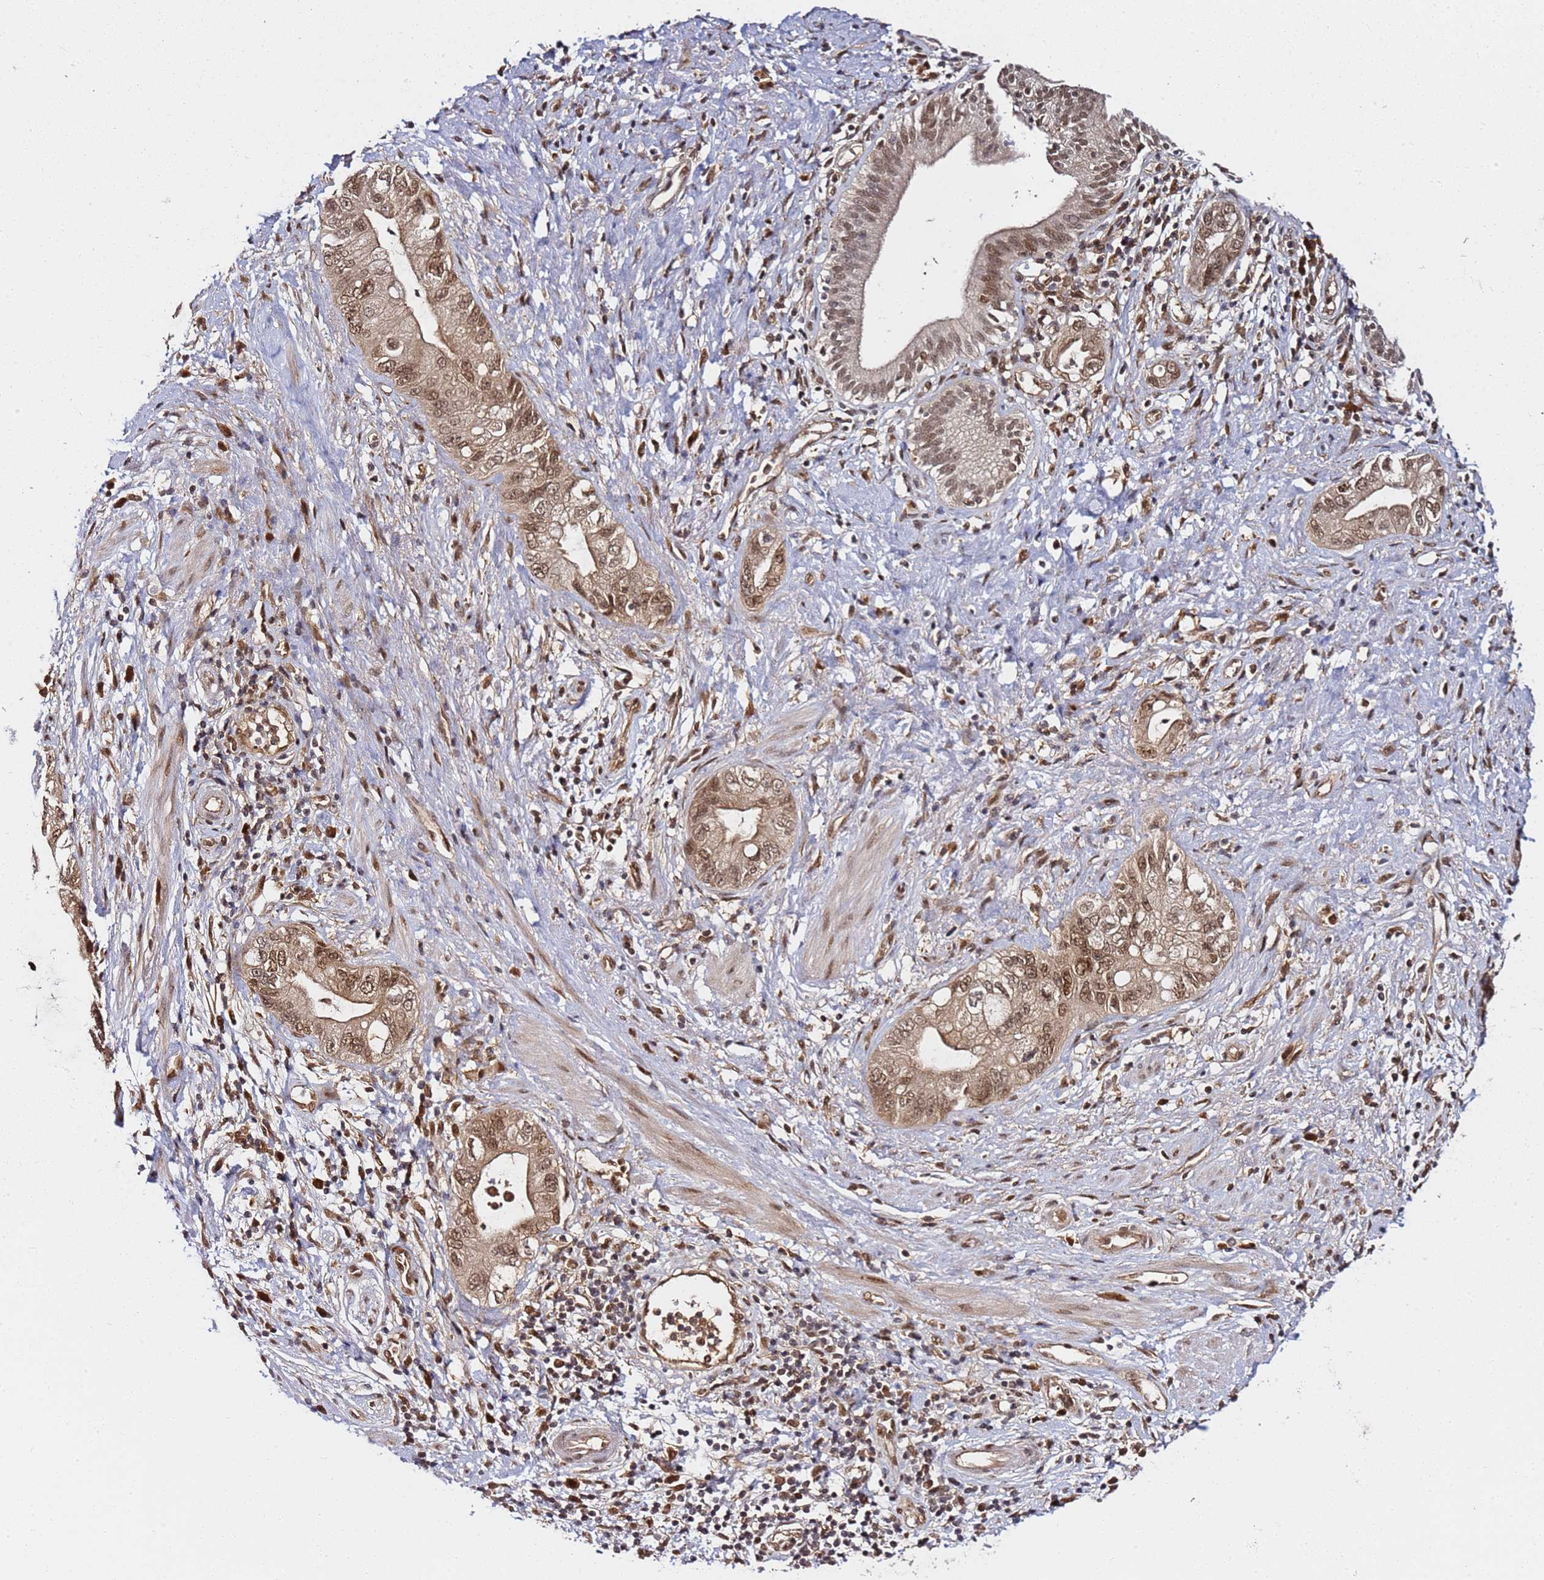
{"staining": {"intensity": "moderate", "quantity": ">75%", "location": "nuclear"}, "tissue": "pancreatic cancer", "cell_type": "Tumor cells", "image_type": "cancer", "snomed": [{"axis": "morphology", "description": "Adenocarcinoma, NOS"}, {"axis": "topography", "description": "Pancreas"}], "caption": "Human pancreatic adenocarcinoma stained with a protein marker reveals moderate staining in tumor cells.", "gene": "RGS18", "patient": {"sex": "female", "age": 73}}